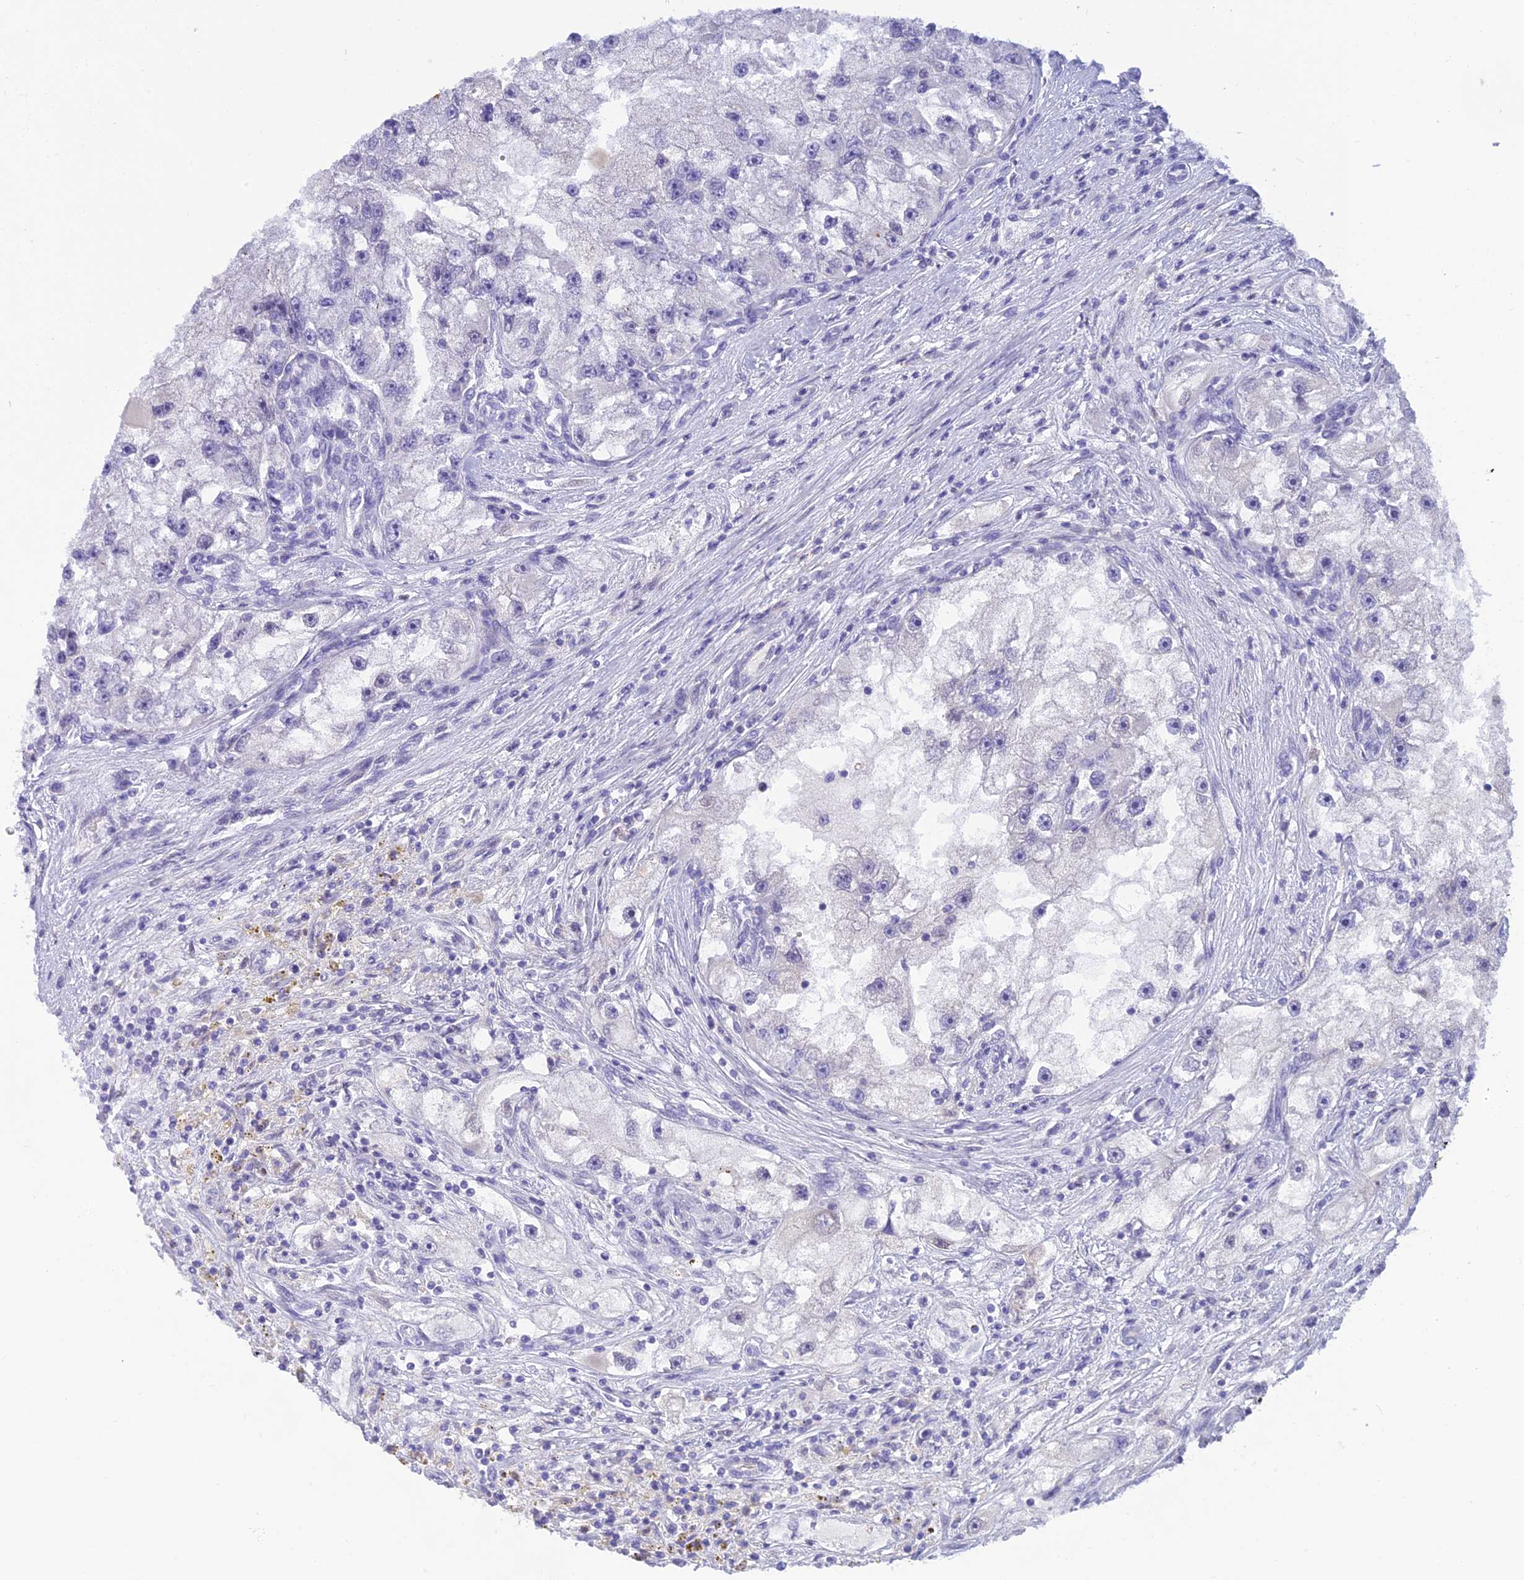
{"staining": {"intensity": "negative", "quantity": "none", "location": "none"}, "tissue": "renal cancer", "cell_type": "Tumor cells", "image_type": "cancer", "snomed": [{"axis": "morphology", "description": "Adenocarcinoma, NOS"}, {"axis": "topography", "description": "Kidney"}], "caption": "Photomicrograph shows no protein expression in tumor cells of adenocarcinoma (renal) tissue.", "gene": "BMT2", "patient": {"sex": "male", "age": 63}}